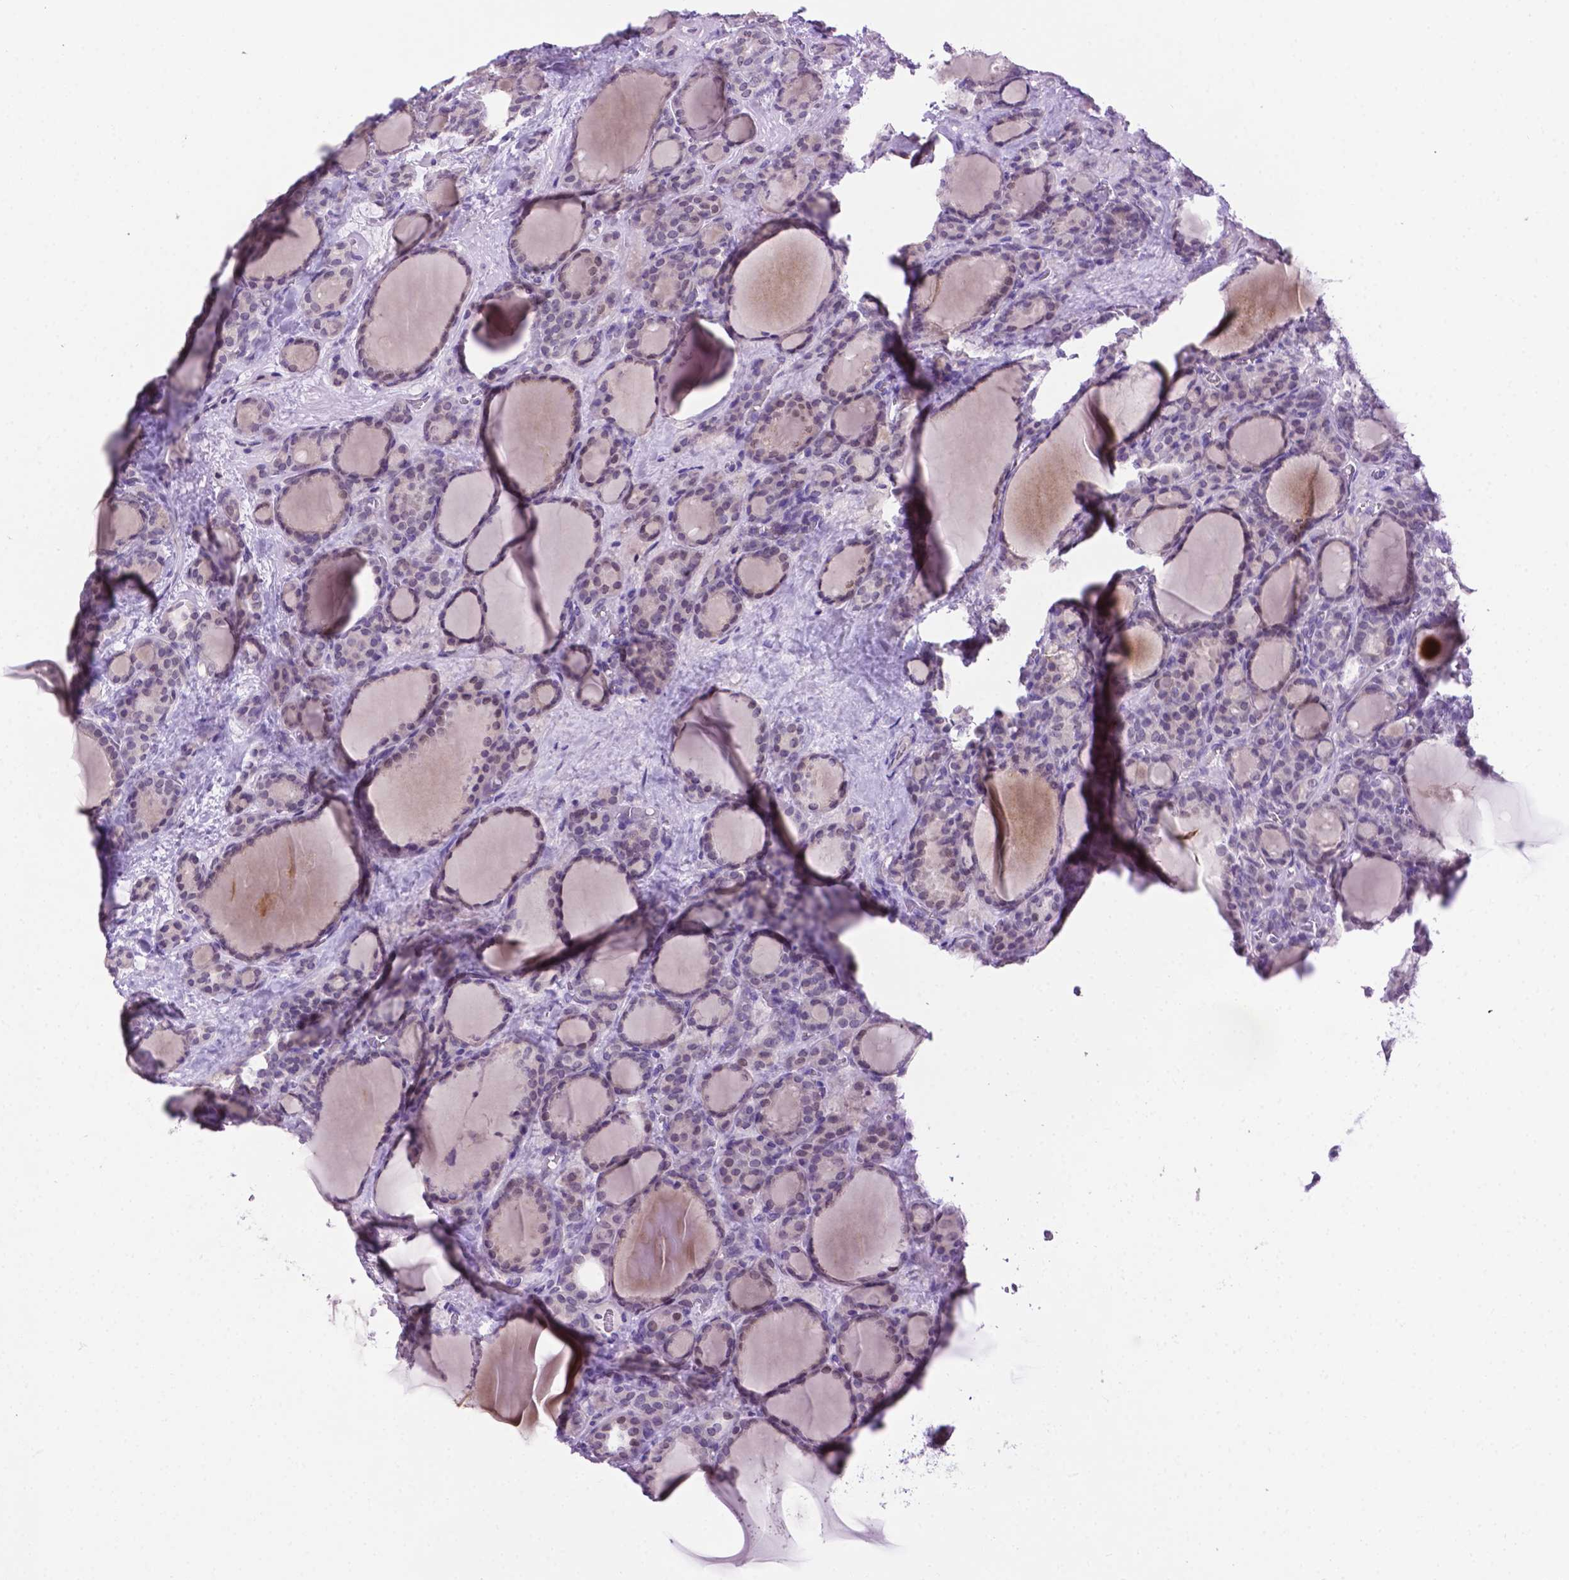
{"staining": {"intensity": "negative", "quantity": "none", "location": "none"}, "tissue": "thyroid cancer", "cell_type": "Tumor cells", "image_type": "cancer", "snomed": [{"axis": "morphology", "description": "Normal tissue, NOS"}, {"axis": "morphology", "description": "Follicular adenoma carcinoma, NOS"}, {"axis": "topography", "description": "Thyroid gland"}], "caption": "Immunohistochemical staining of human follicular adenoma carcinoma (thyroid) demonstrates no significant positivity in tumor cells.", "gene": "MMP27", "patient": {"sex": "female", "age": 31}}